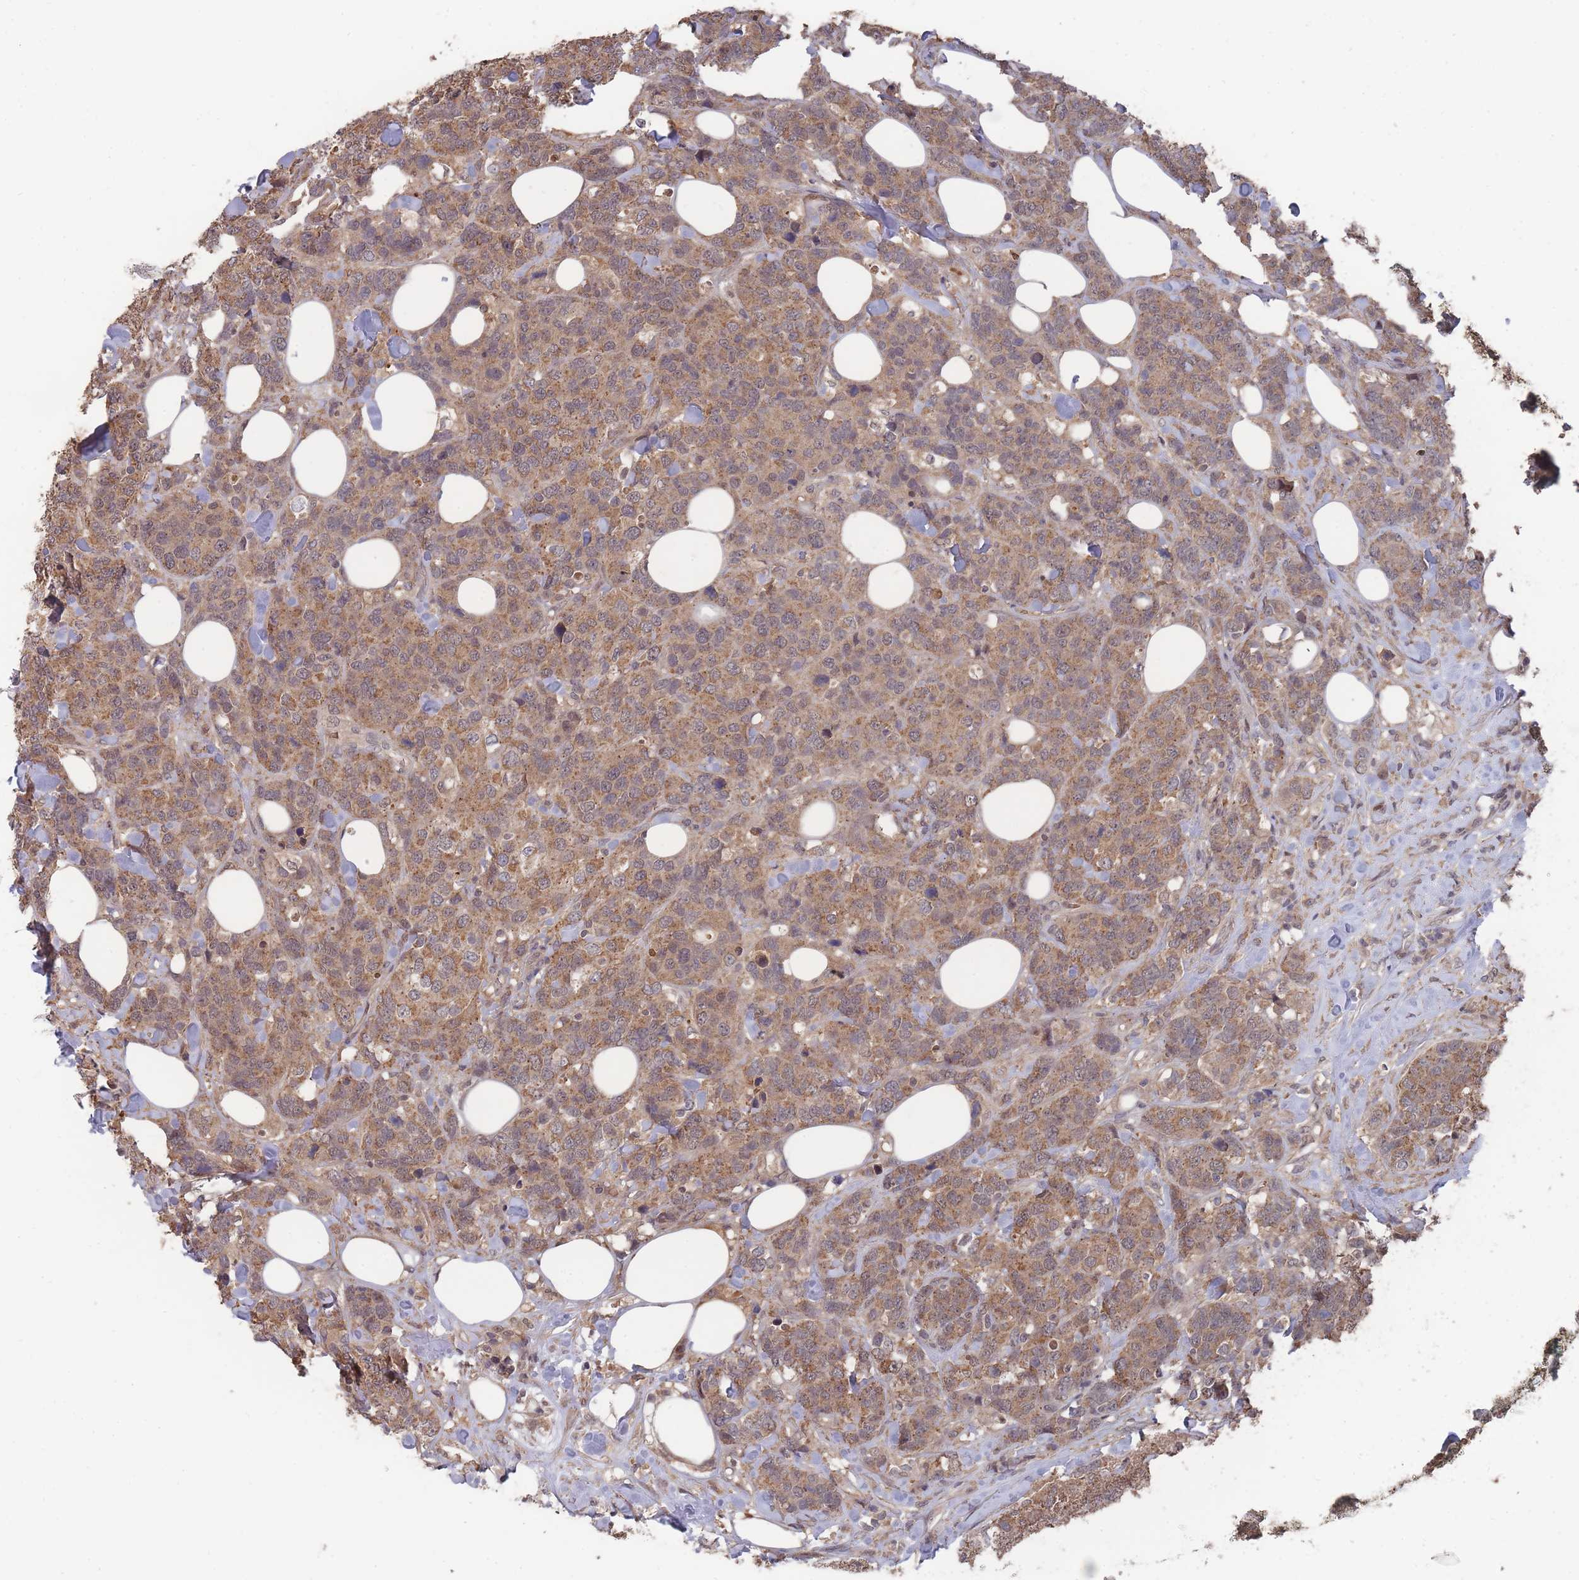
{"staining": {"intensity": "moderate", "quantity": ">75%", "location": "cytoplasmic/membranous"}, "tissue": "breast cancer", "cell_type": "Tumor cells", "image_type": "cancer", "snomed": [{"axis": "morphology", "description": "Lobular carcinoma"}, {"axis": "topography", "description": "Breast"}], "caption": "Breast cancer stained with a brown dye exhibits moderate cytoplasmic/membranous positive positivity in approximately >75% of tumor cells.", "gene": "SF3B1", "patient": {"sex": "female", "age": 59}}